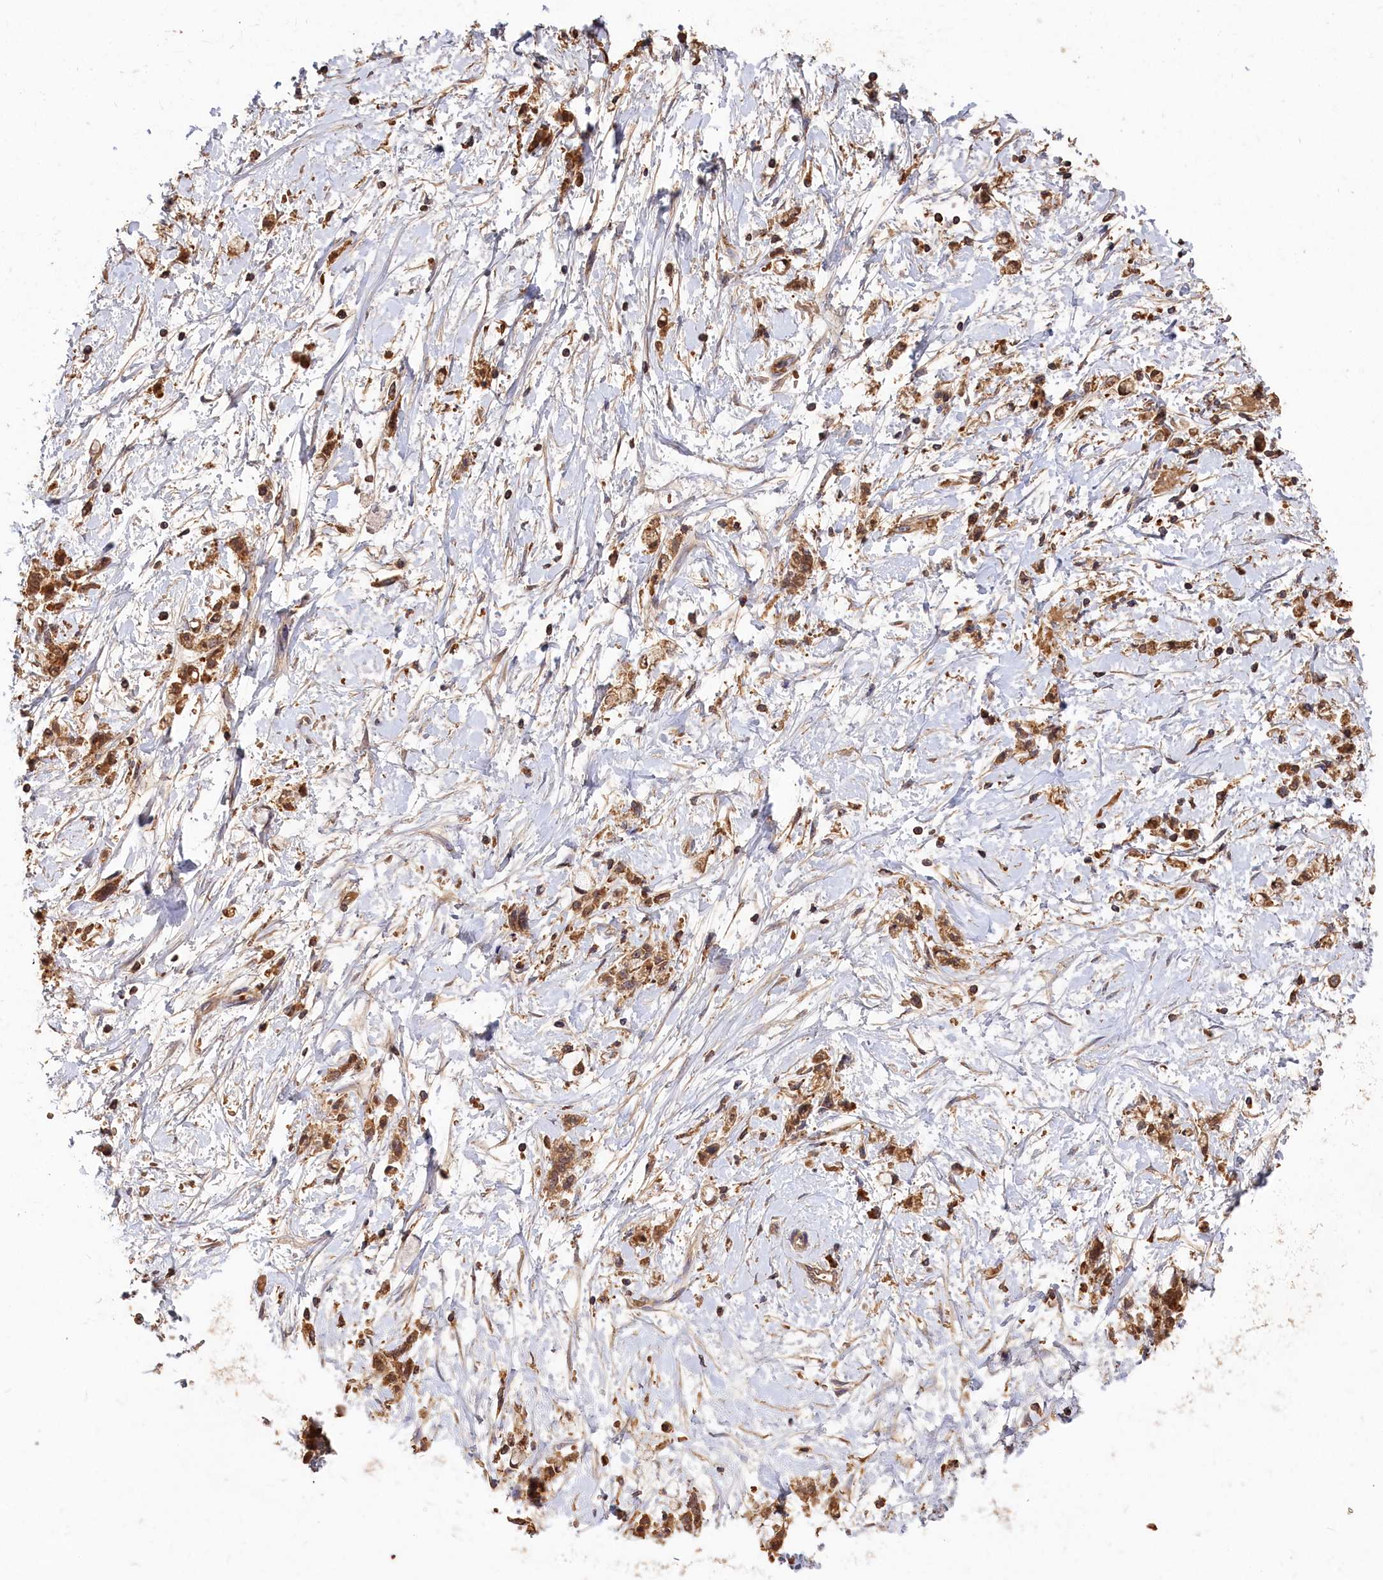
{"staining": {"intensity": "moderate", "quantity": ">75%", "location": "cytoplasmic/membranous"}, "tissue": "stomach cancer", "cell_type": "Tumor cells", "image_type": "cancer", "snomed": [{"axis": "morphology", "description": "Adenocarcinoma, NOS"}, {"axis": "topography", "description": "Stomach"}], "caption": "Approximately >75% of tumor cells in human stomach cancer display moderate cytoplasmic/membranous protein staining as visualized by brown immunohistochemical staining.", "gene": "DHRS11", "patient": {"sex": "female", "age": 60}}